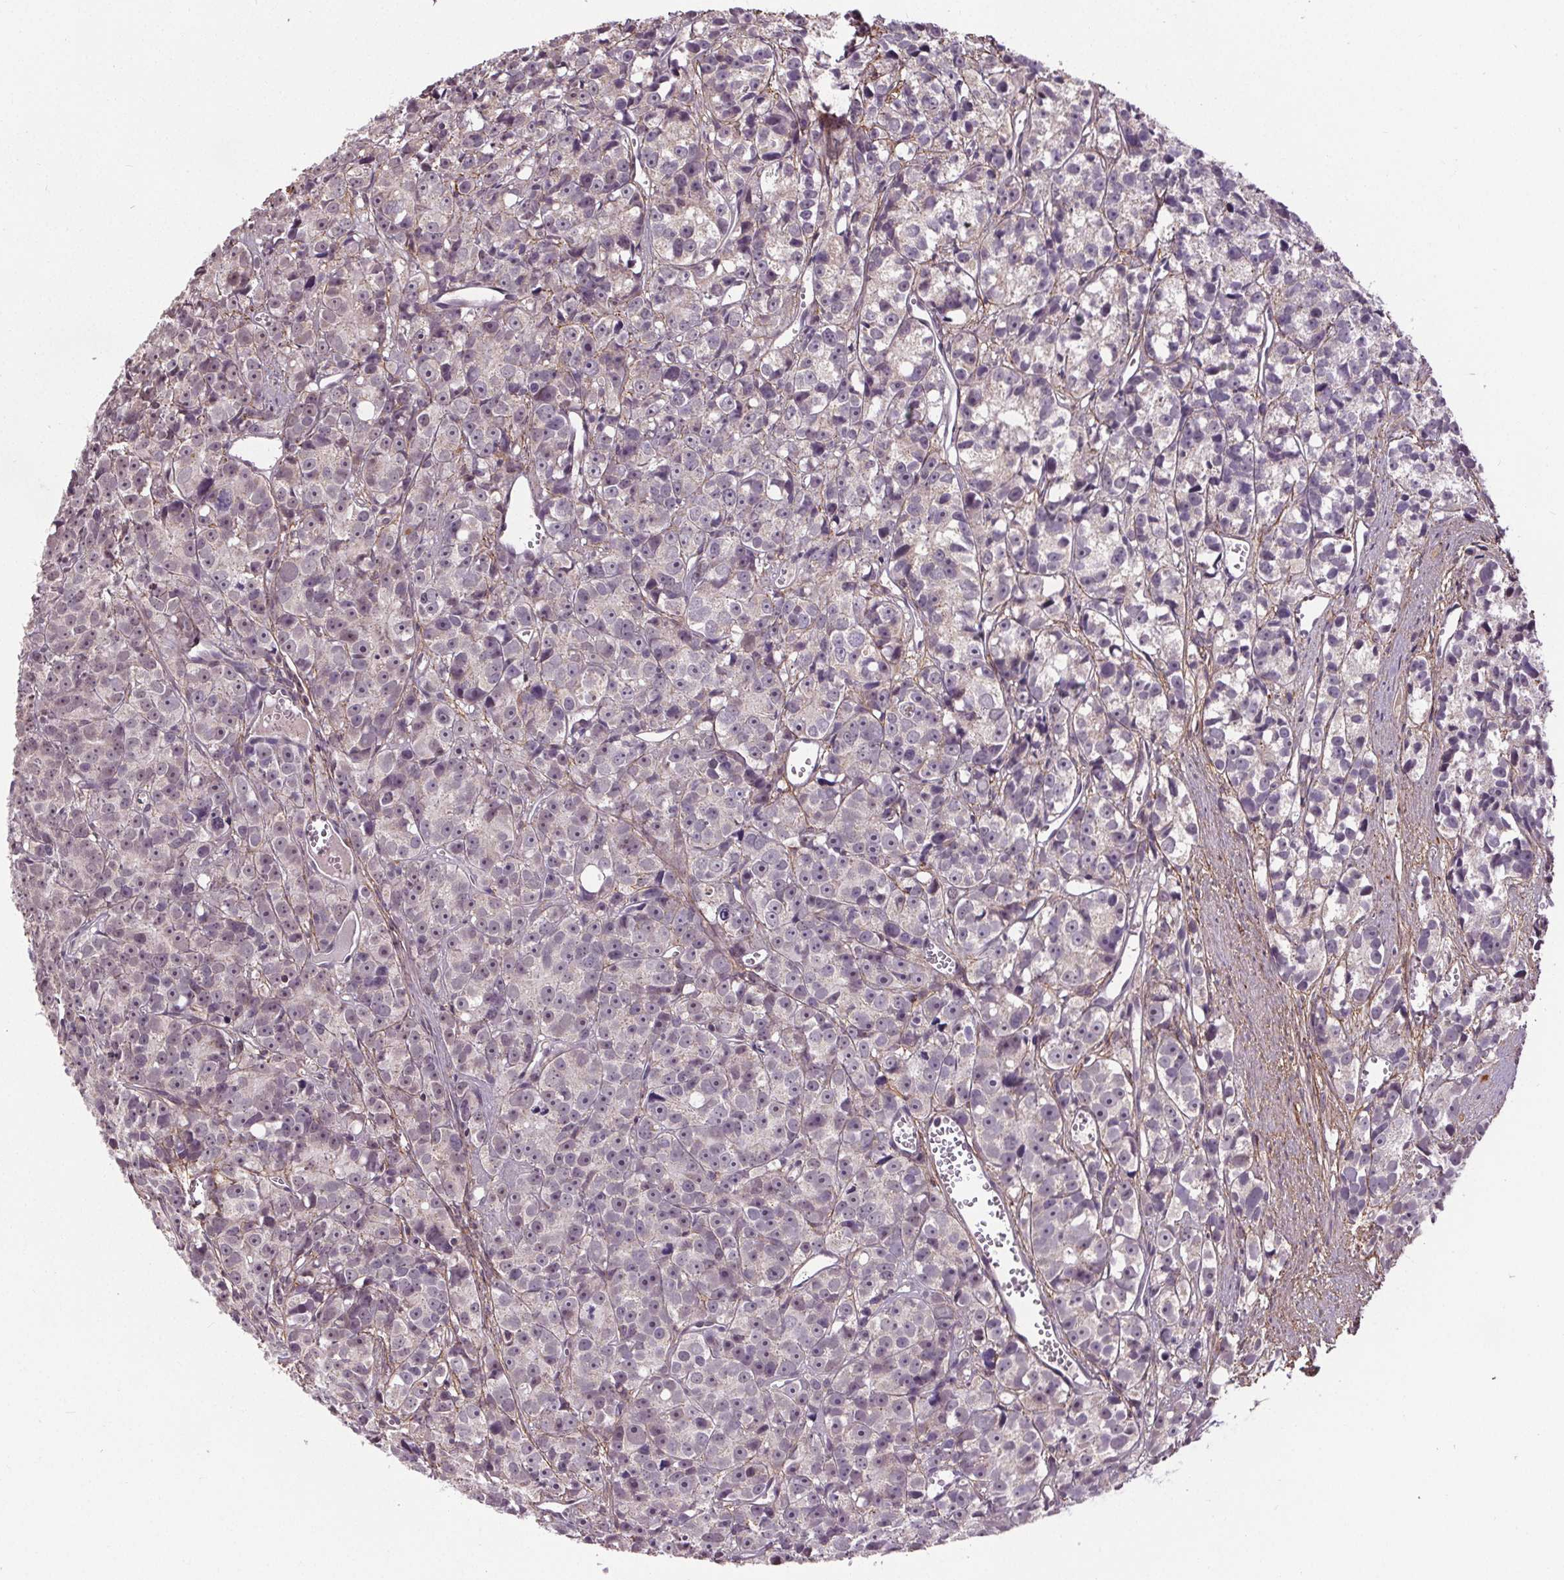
{"staining": {"intensity": "negative", "quantity": "none", "location": "none"}, "tissue": "prostate cancer", "cell_type": "Tumor cells", "image_type": "cancer", "snomed": [{"axis": "morphology", "description": "Adenocarcinoma, High grade"}, {"axis": "topography", "description": "Prostate"}], "caption": "Immunohistochemical staining of prostate cancer (adenocarcinoma (high-grade)) reveals no significant expression in tumor cells.", "gene": "KIAA0232", "patient": {"sex": "male", "age": 77}}